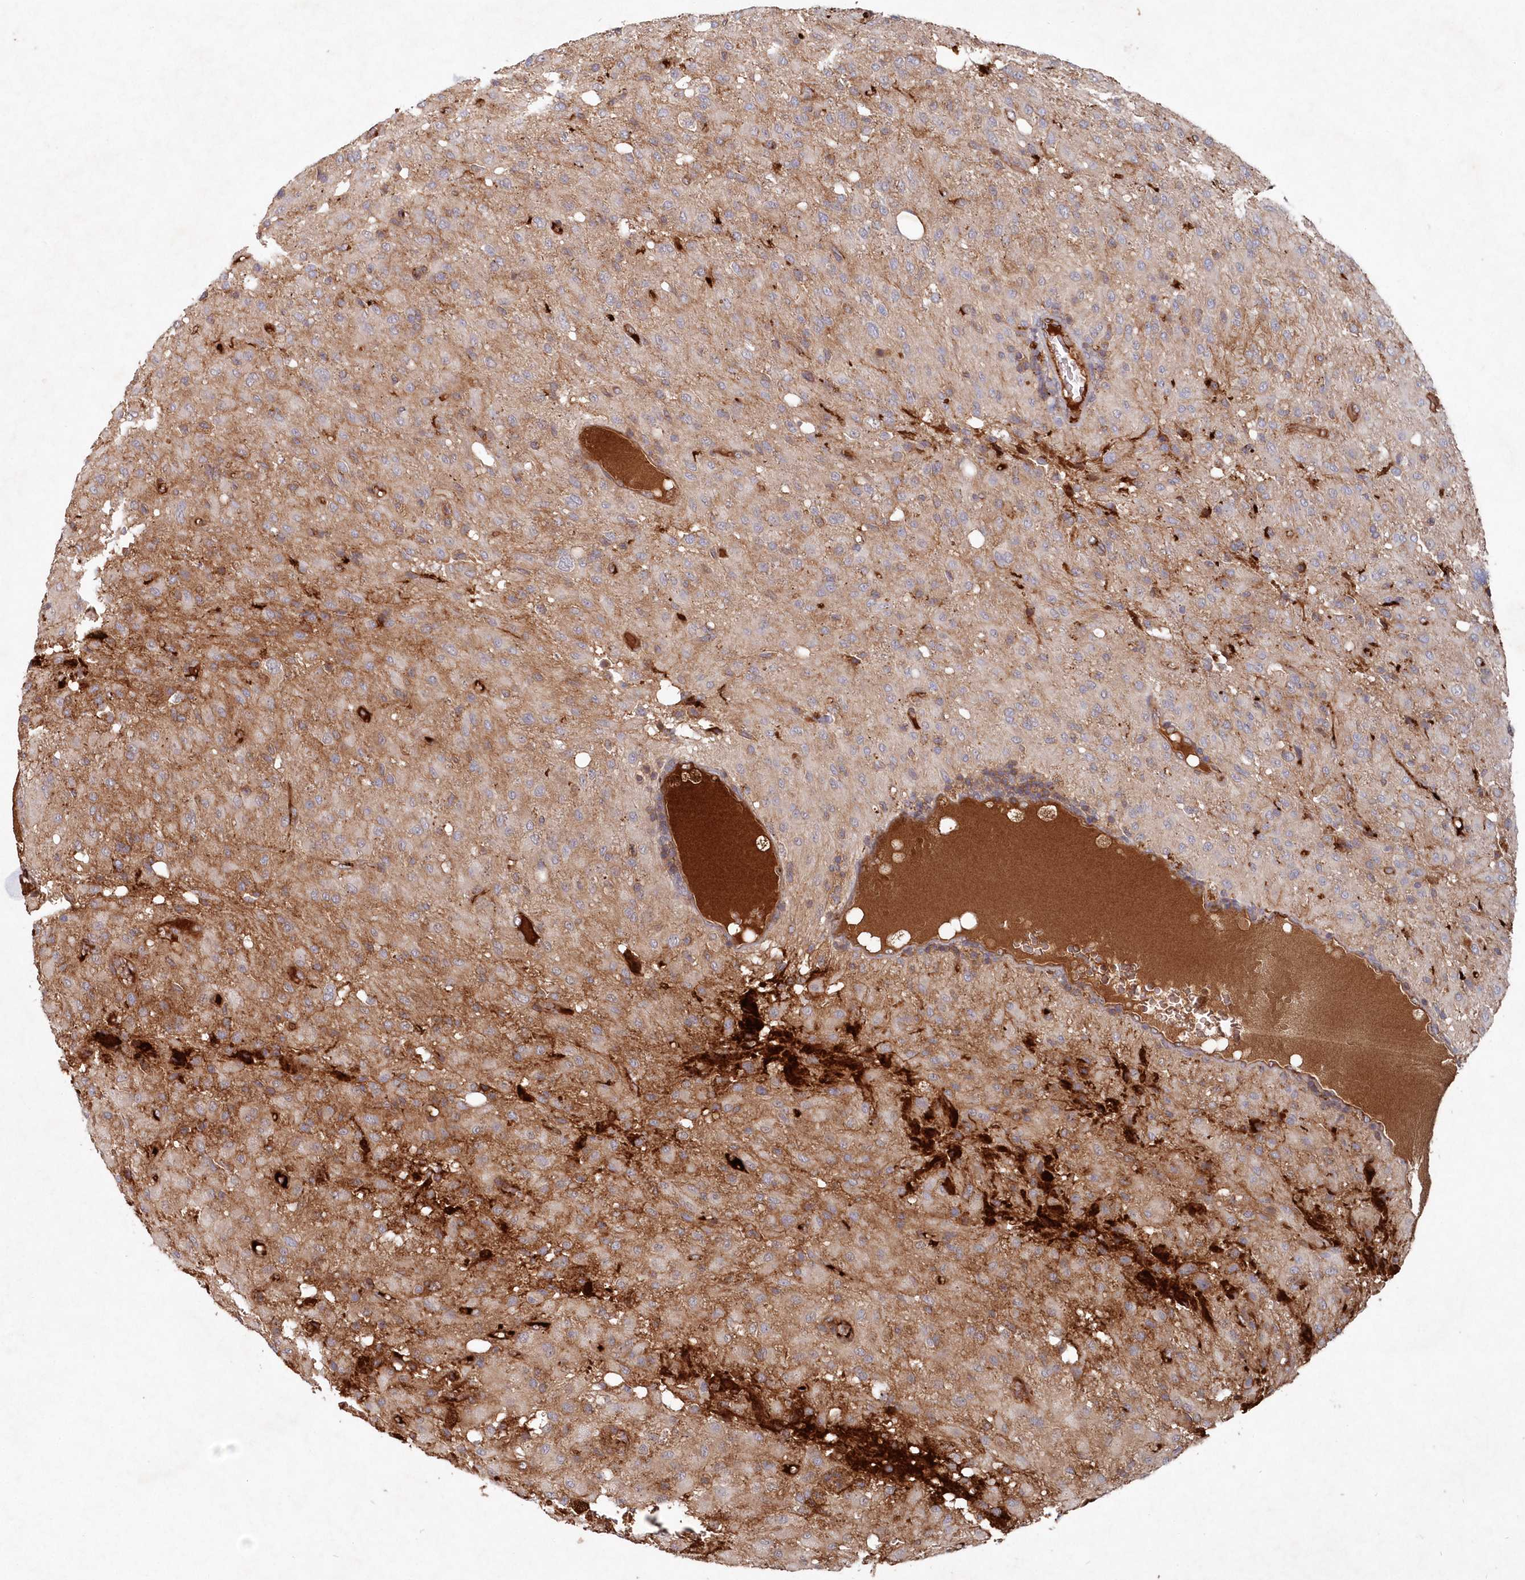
{"staining": {"intensity": "negative", "quantity": "none", "location": "none"}, "tissue": "glioma", "cell_type": "Tumor cells", "image_type": "cancer", "snomed": [{"axis": "morphology", "description": "Glioma, malignant, High grade"}, {"axis": "topography", "description": "Brain"}], "caption": "Malignant glioma (high-grade) stained for a protein using IHC demonstrates no positivity tumor cells.", "gene": "ABHD14B", "patient": {"sex": "female", "age": 59}}